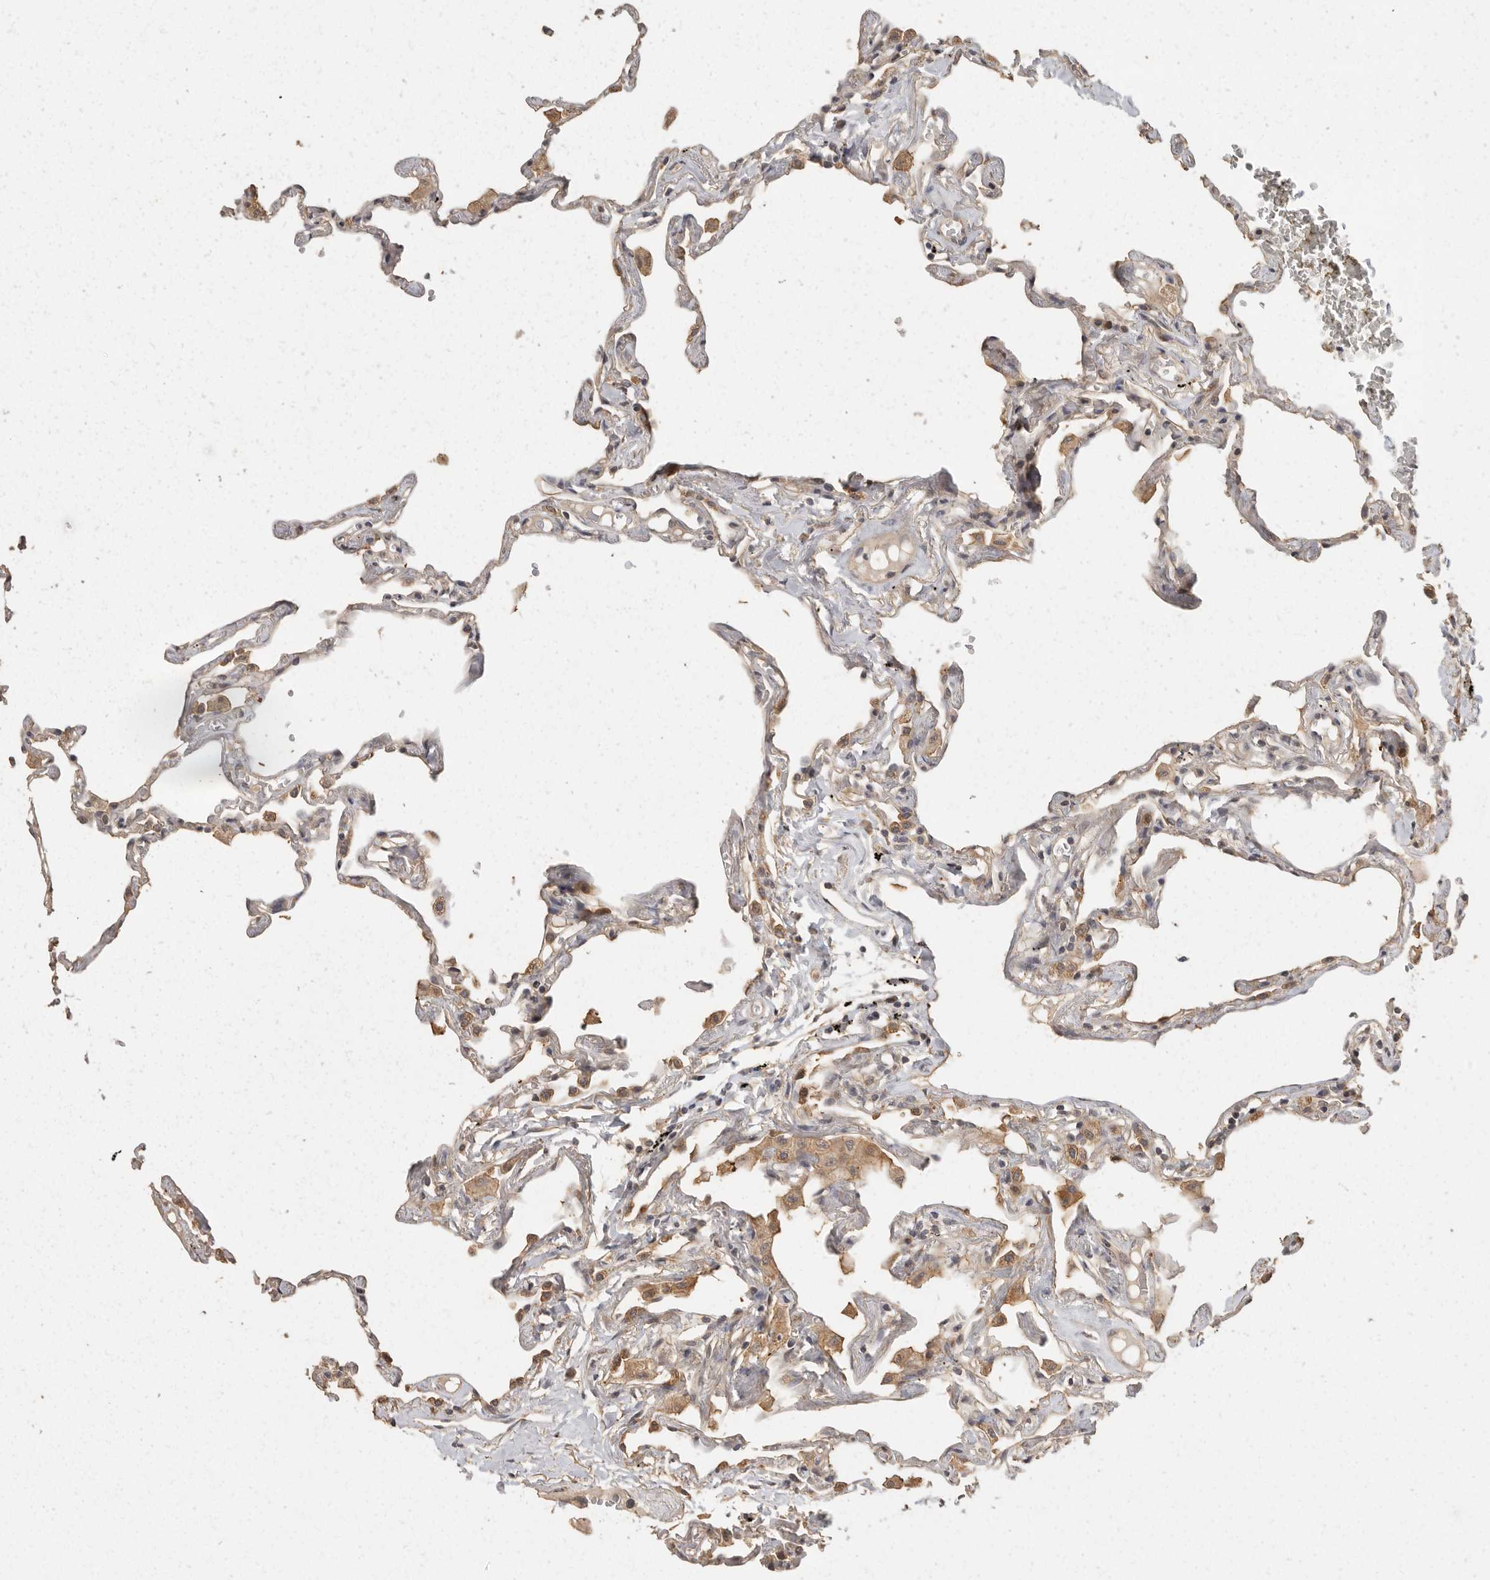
{"staining": {"intensity": "moderate", "quantity": "25%-75%", "location": "cytoplasmic/membranous"}, "tissue": "lung", "cell_type": "Alveolar cells", "image_type": "normal", "snomed": [{"axis": "morphology", "description": "Normal tissue, NOS"}, {"axis": "topography", "description": "Lung"}], "caption": "The immunohistochemical stain labels moderate cytoplasmic/membranous positivity in alveolar cells of normal lung. (brown staining indicates protein expression, while blue staining denotes nuclei).", "gene": "BAIAP2", "patient": {"sex": "female", "age": 67}}